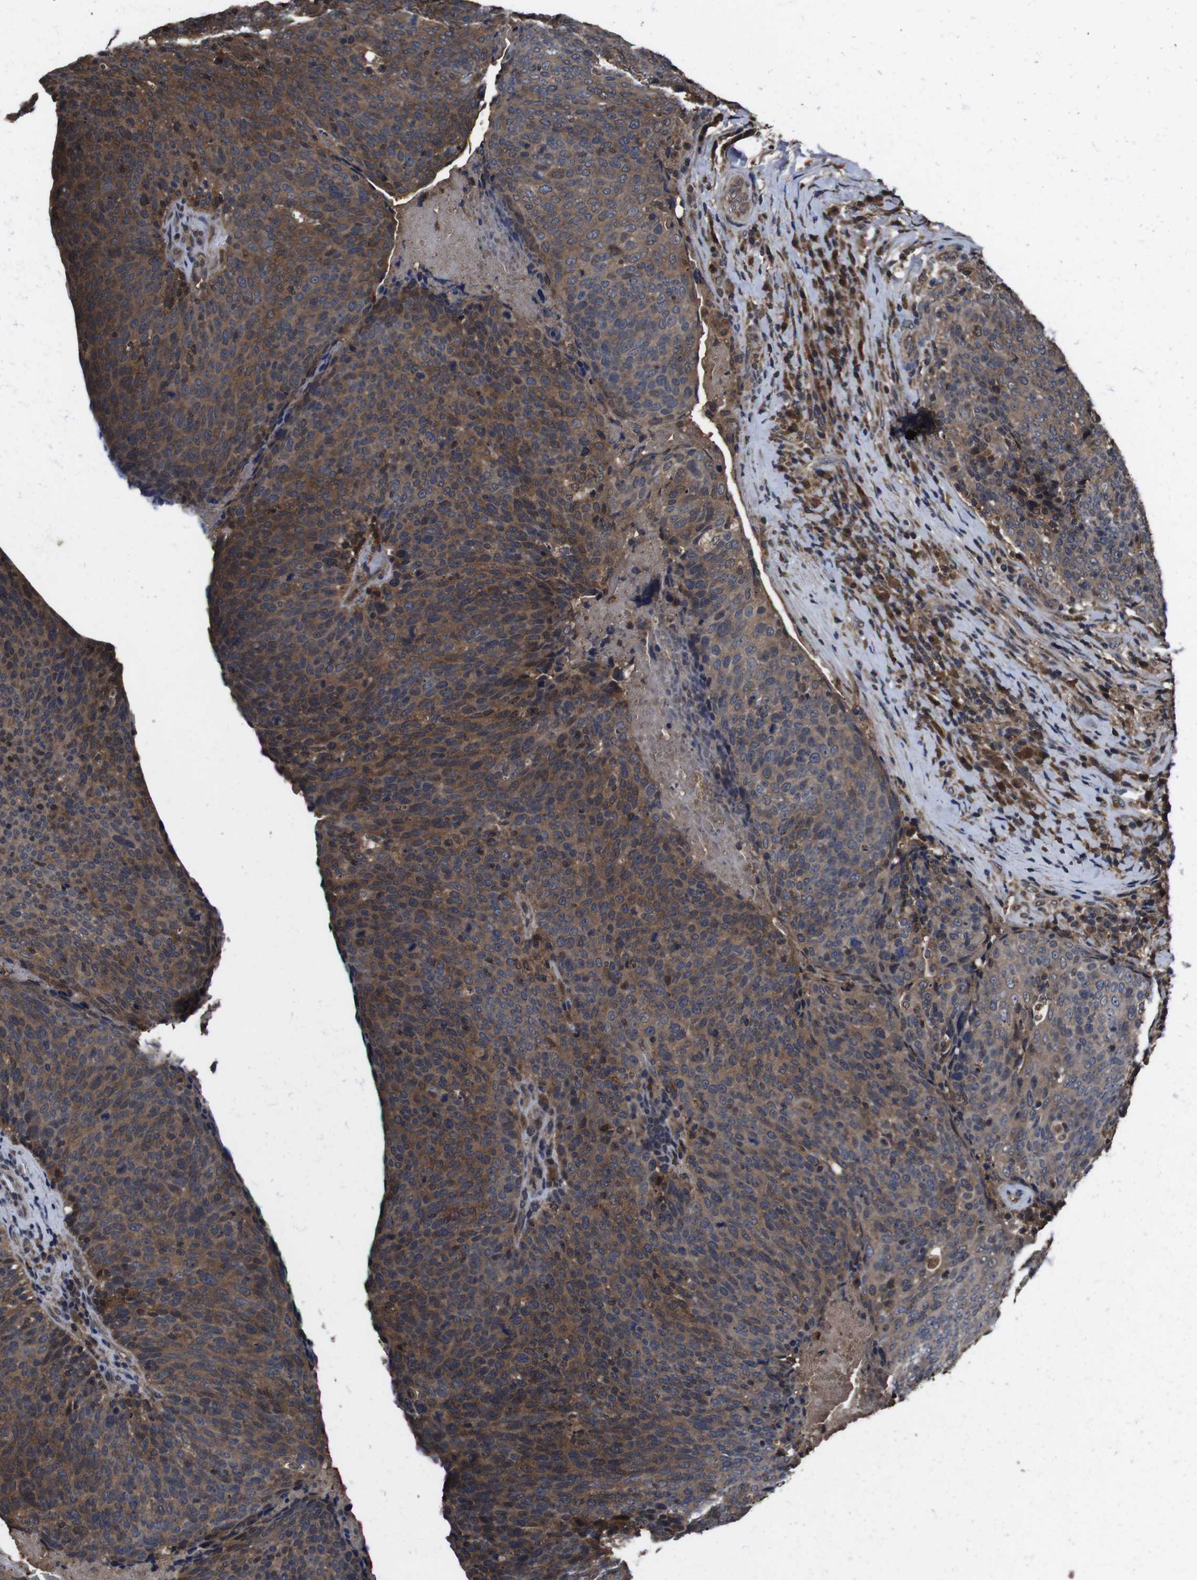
{"staining": {"intensity": "moderate", "quantity": ">75%", "location": "cytoplasmic/membranous"}, "tissue": "head and neck cancer", "cell_type": "Tumor cells", "image_type": "cancer", "snomed": [{"axis": "morphology", "description": "Squamous cell carcinoma, NOS"}, {"axis": "morphology", "description": "Squamous cell carcinoma, metastatic, NOS"}, {"axis": "topography", "description": "Lymph node"}, {"axis": "topography", "description": "Head-Neck"}], "caption": "Metastatic squamous cell carcinoma (head and neck) tissue exhibits moderate cytoplasmic/membranous staining in about >75% of tumor cells, visualized by immunohistochemistry.", "gene": "CXCL11", "patient": {"sex": "male", "age": 62}}